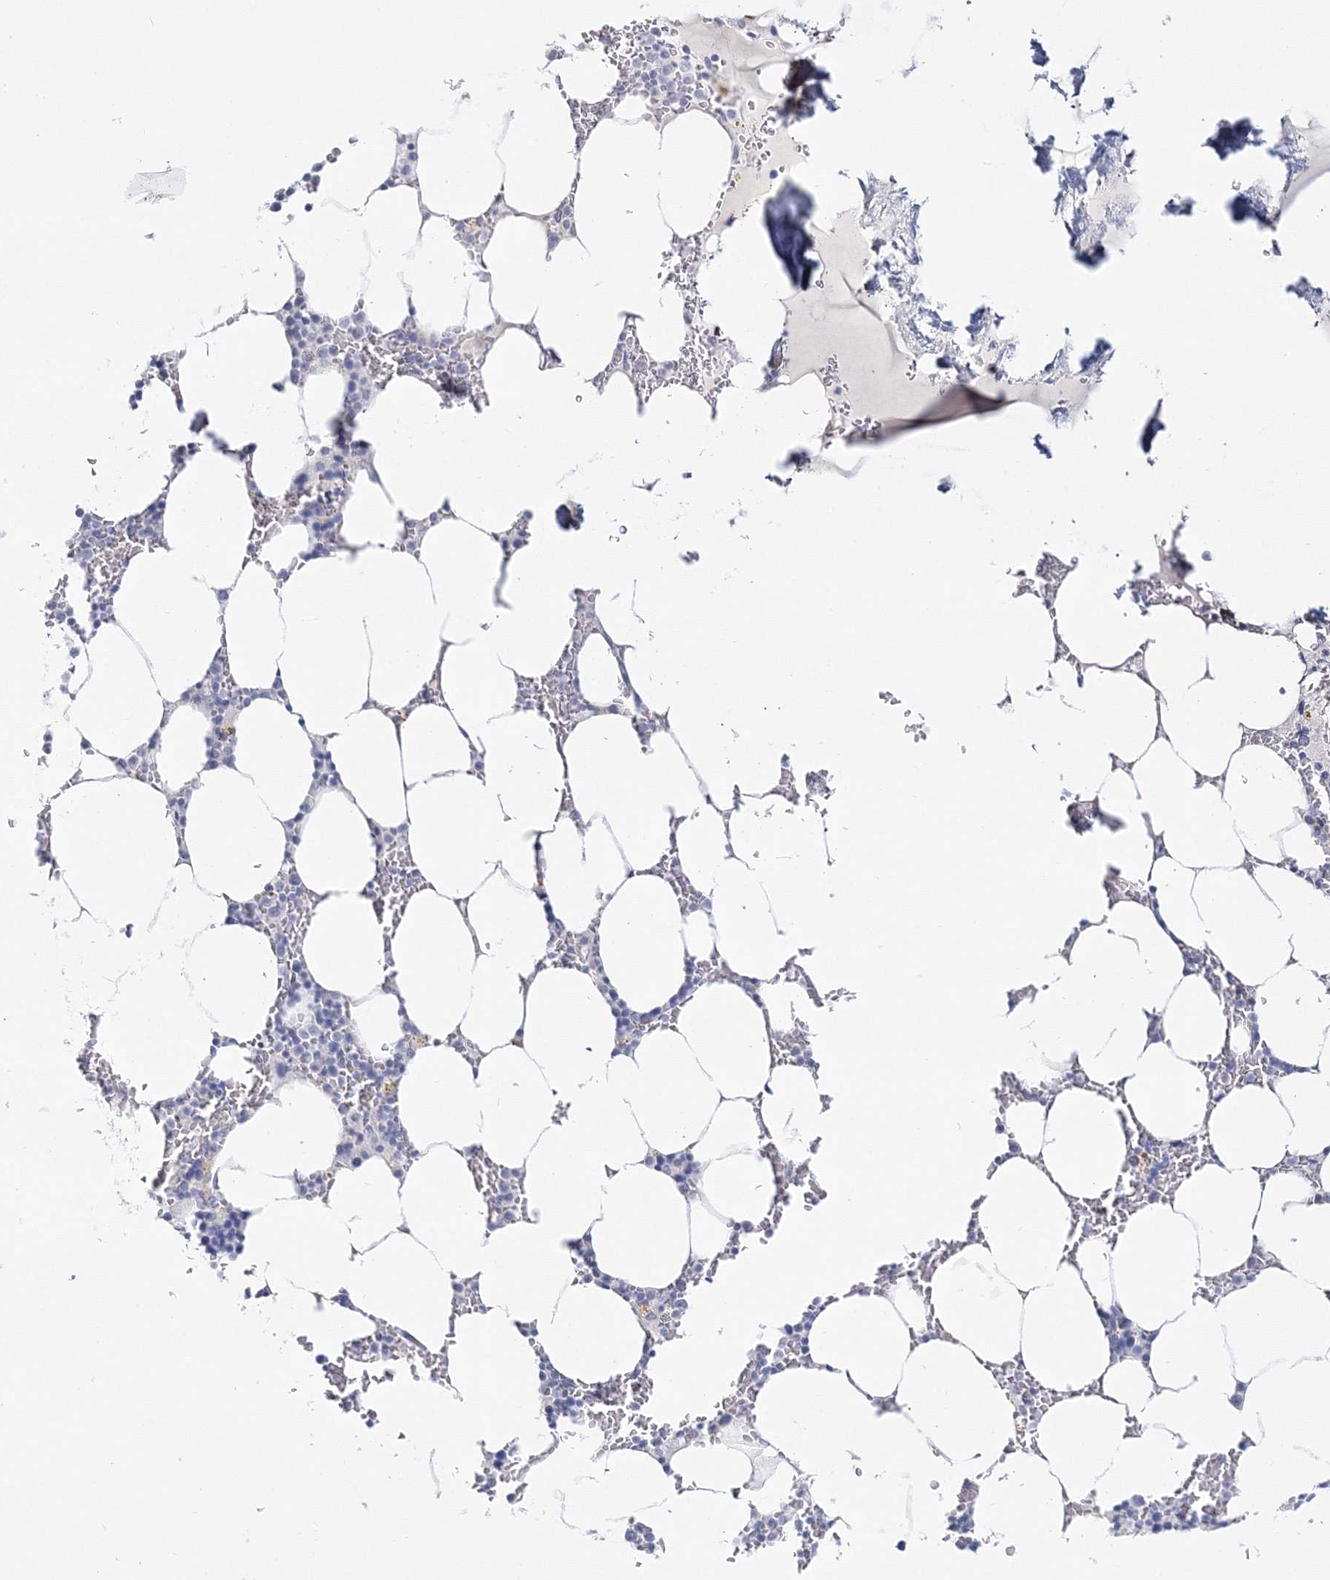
{"staining": {"intensity": "negative", "quantity": "none", "location": "none"}, "tissue": "bone marrow", "cell_type": "Hematopoietic cells", "image_type": "normal", "snomed": [{"axis": "morphology", "description": "Normal tissue, NOS"}, {"axis": "topography", "description": "Bone marrow"}], "caption": "Immunohistochemistry (IHC) photomicrograph of normal human bone marrow stained for a protein (brown), which displays no staining in hematopoietic cells.", "gene": "MYOZ2", "patient": {"sex": "male", "age": 70}}